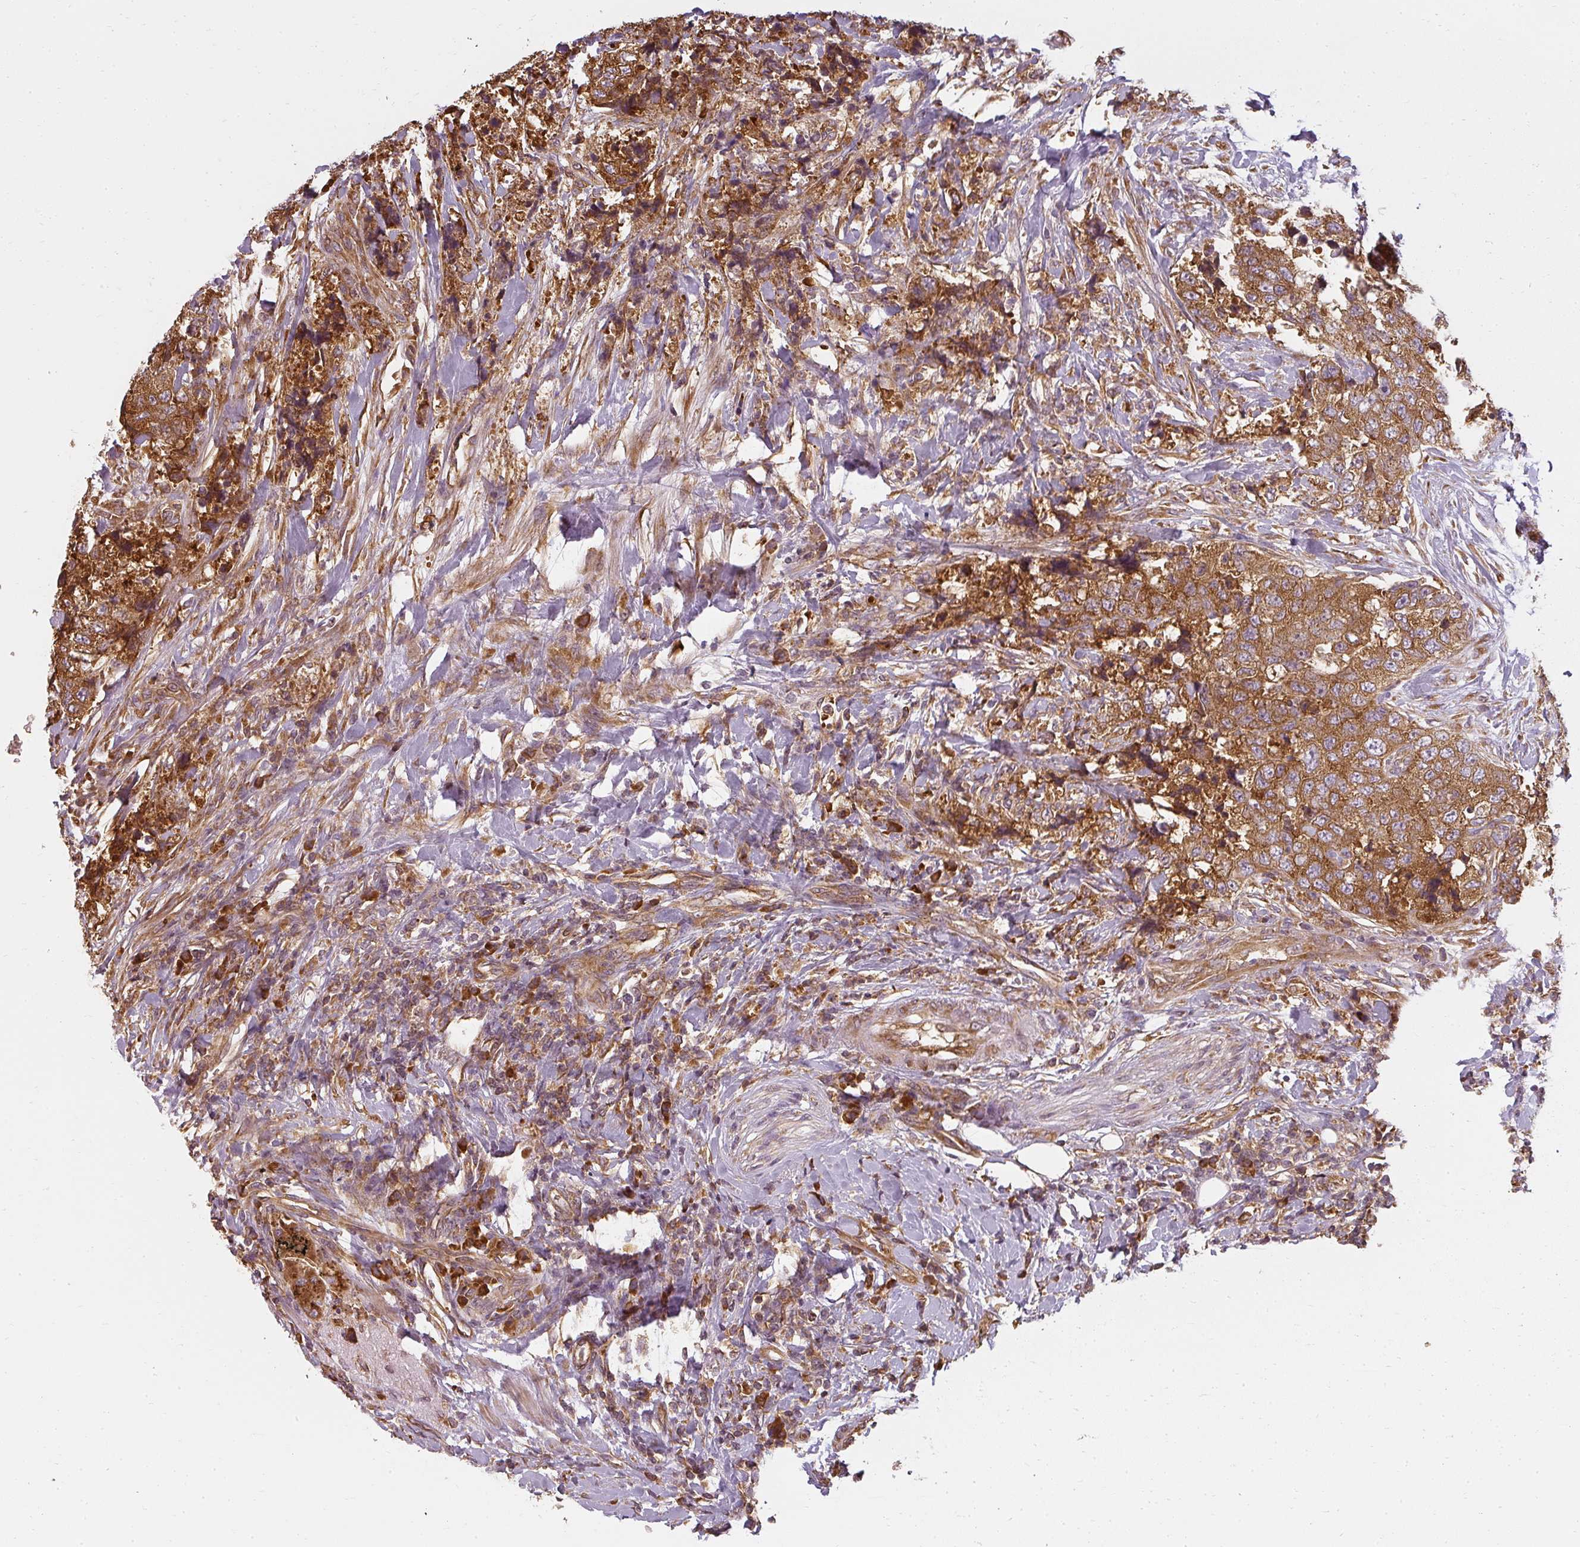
{"staining": {"intensity": "strong", "quantity": ">75%", "location": "cytoplasmic/membranous"}, "tissue": "urothelial cancer", "cell_type": "Tumor cells", "image_type": "cancer", "snomed": [{"axis": "morphology", "description": "Urothelial carcinoma, High grade"}, {"axis": "topography", "description": "Urinary bladder"}], "caption": "Urothelial carcinoma (high-grade) stained for a protein (brown) exhibits strong cytoplasmic/membranous positive expression in approximately >75% of tumor cells.", "gene": "RPL24", "patient": {"sex": "female", "age": 78}}